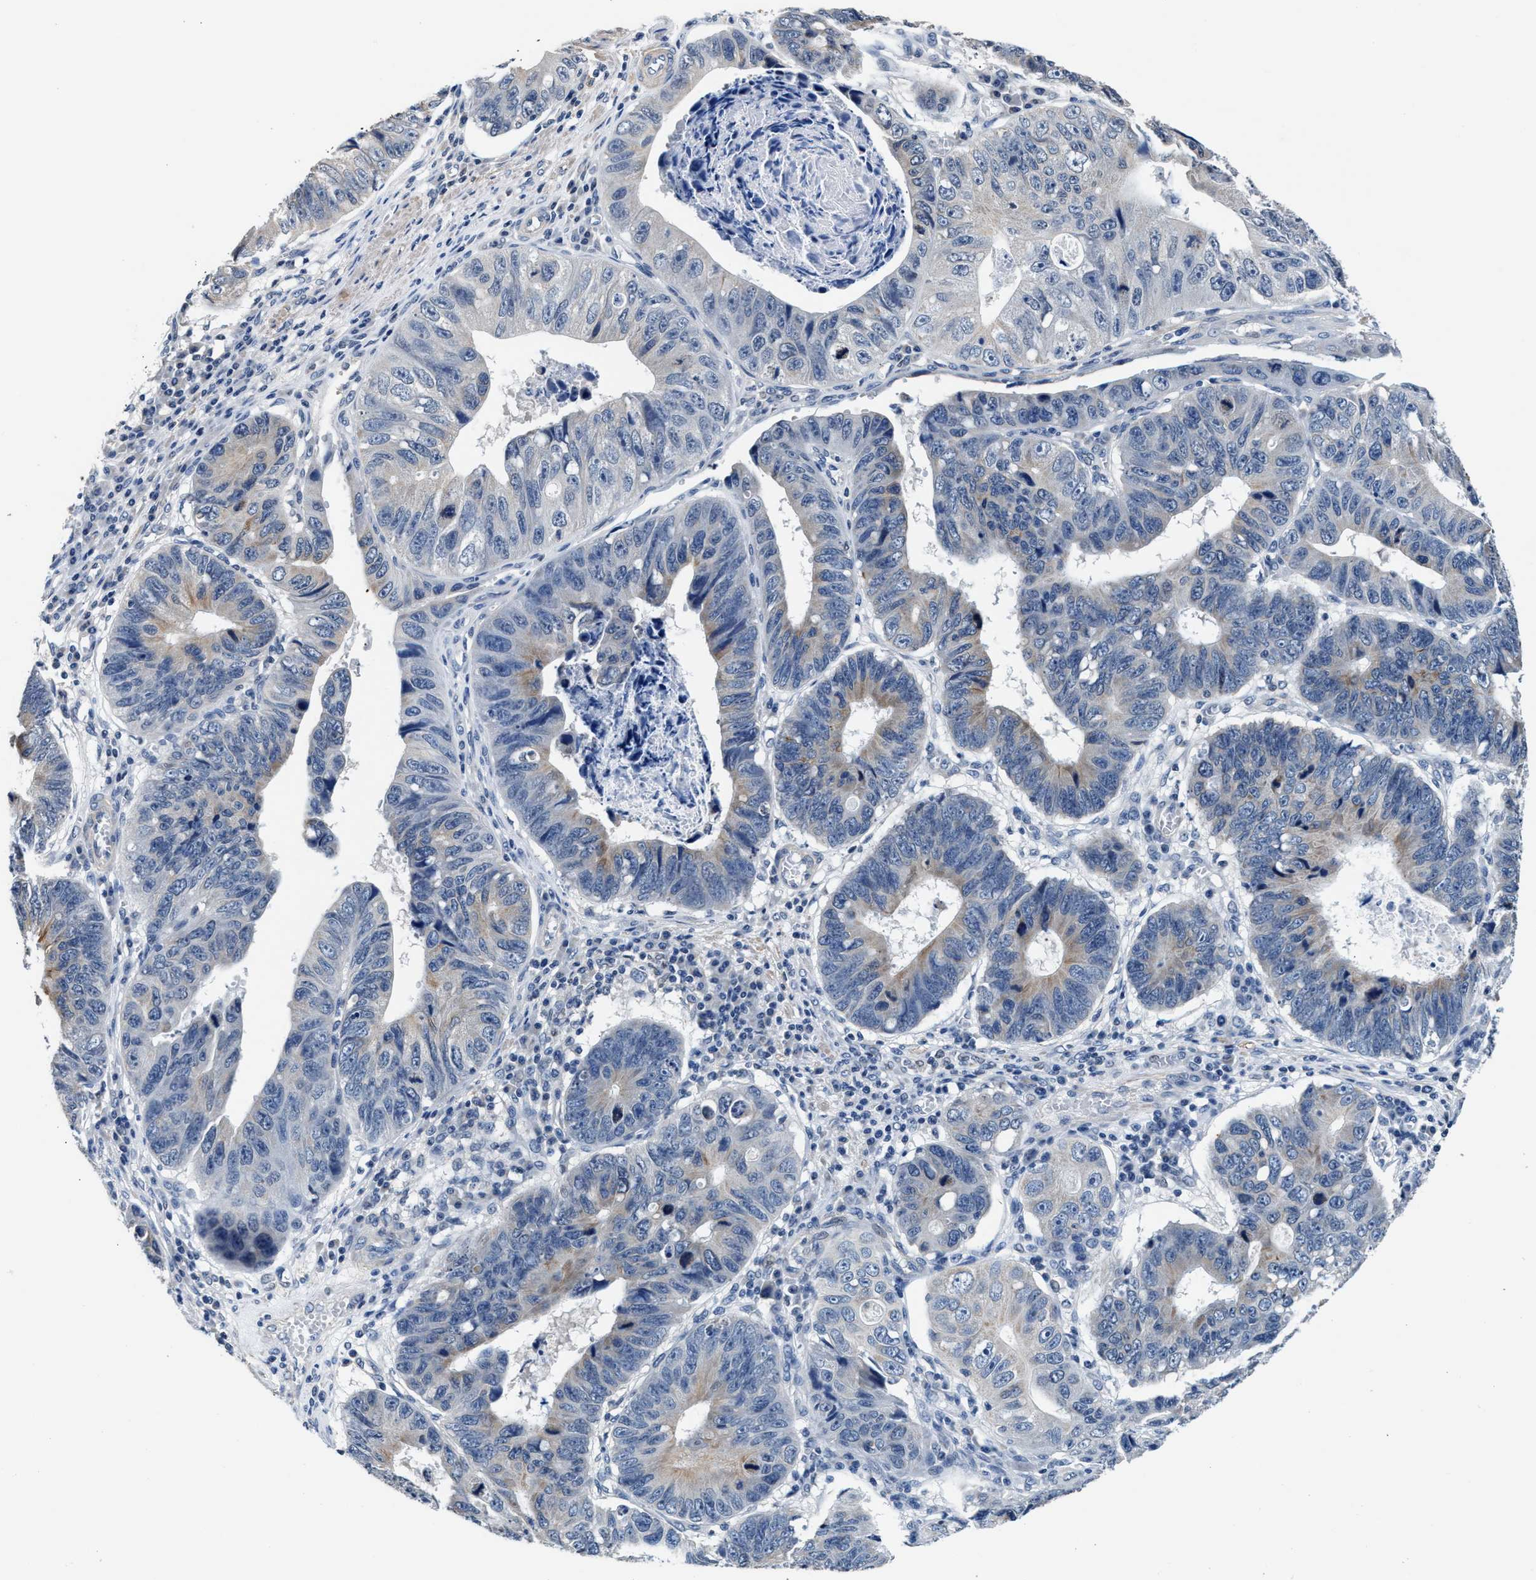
{"staining": {"intensity": "weak", "quantity": "<25%", "location": "cytoplasmic/membranous"}, "tissue": "stomach cancer", "cell_type": "Tumor cells", "image_type": "cancer", "snomed": [{"axis": "morphology", "description": "Adenocarcinoma, NOS"}, {"axis": "topography", "description": "Stomach"}], "caption": "Immunohistochemistry (IHC) image of stomach adenocarcinoma stained for a protein (brown), which shows no expression in tumor cells. Brightfield microscopy of immunohistochemistry stained with DAB (3,3'-diaminobenzidine) (brown) and hematoxylin (blue), captured at high magnification.", "gene": "MYH3", "patient": {"sex": "male", "age": 59}}